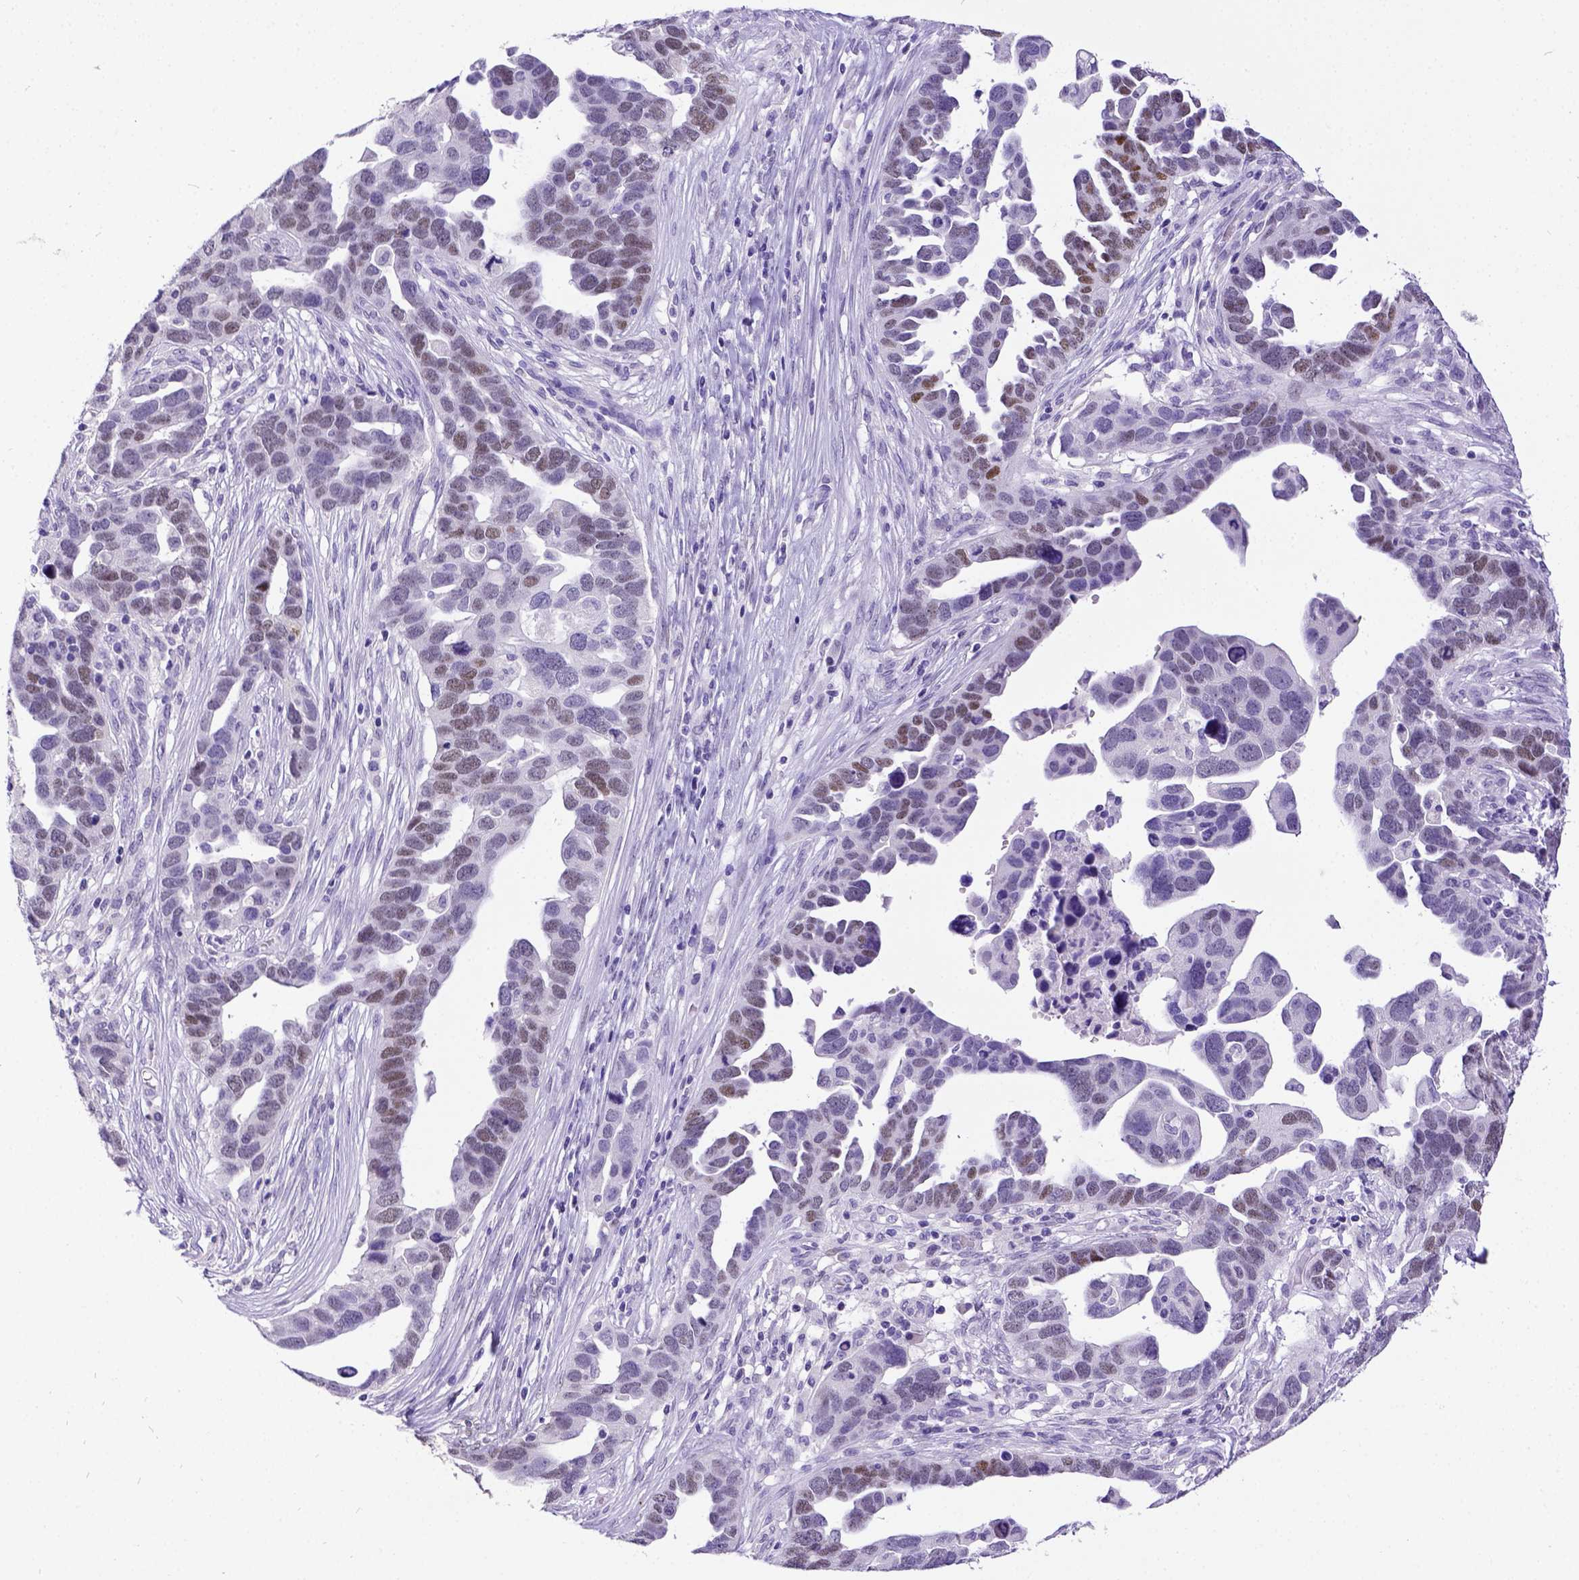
{"staining": {"intensity": "weak", "quantity": "25%-75%", "location": "nuclear"}, "tissue": "ovarian cancer", "cell_type": "Tumor cells", "image_type": "cancer", "snomed": [{"axis": "morphology", "description": "Cystadenocarcinoma, serous, NOS"}, {"axis": "topography", "description": "Ovary"}], "caption": "Brown immunohistochemical staining in serous cystadenocarcinoma (ovarian) exhibits weak nuclear staining in approximately 25%-75% of tumor cells.", "gene": "ESR1", "patient": {"sex": "female", "age": 54}}